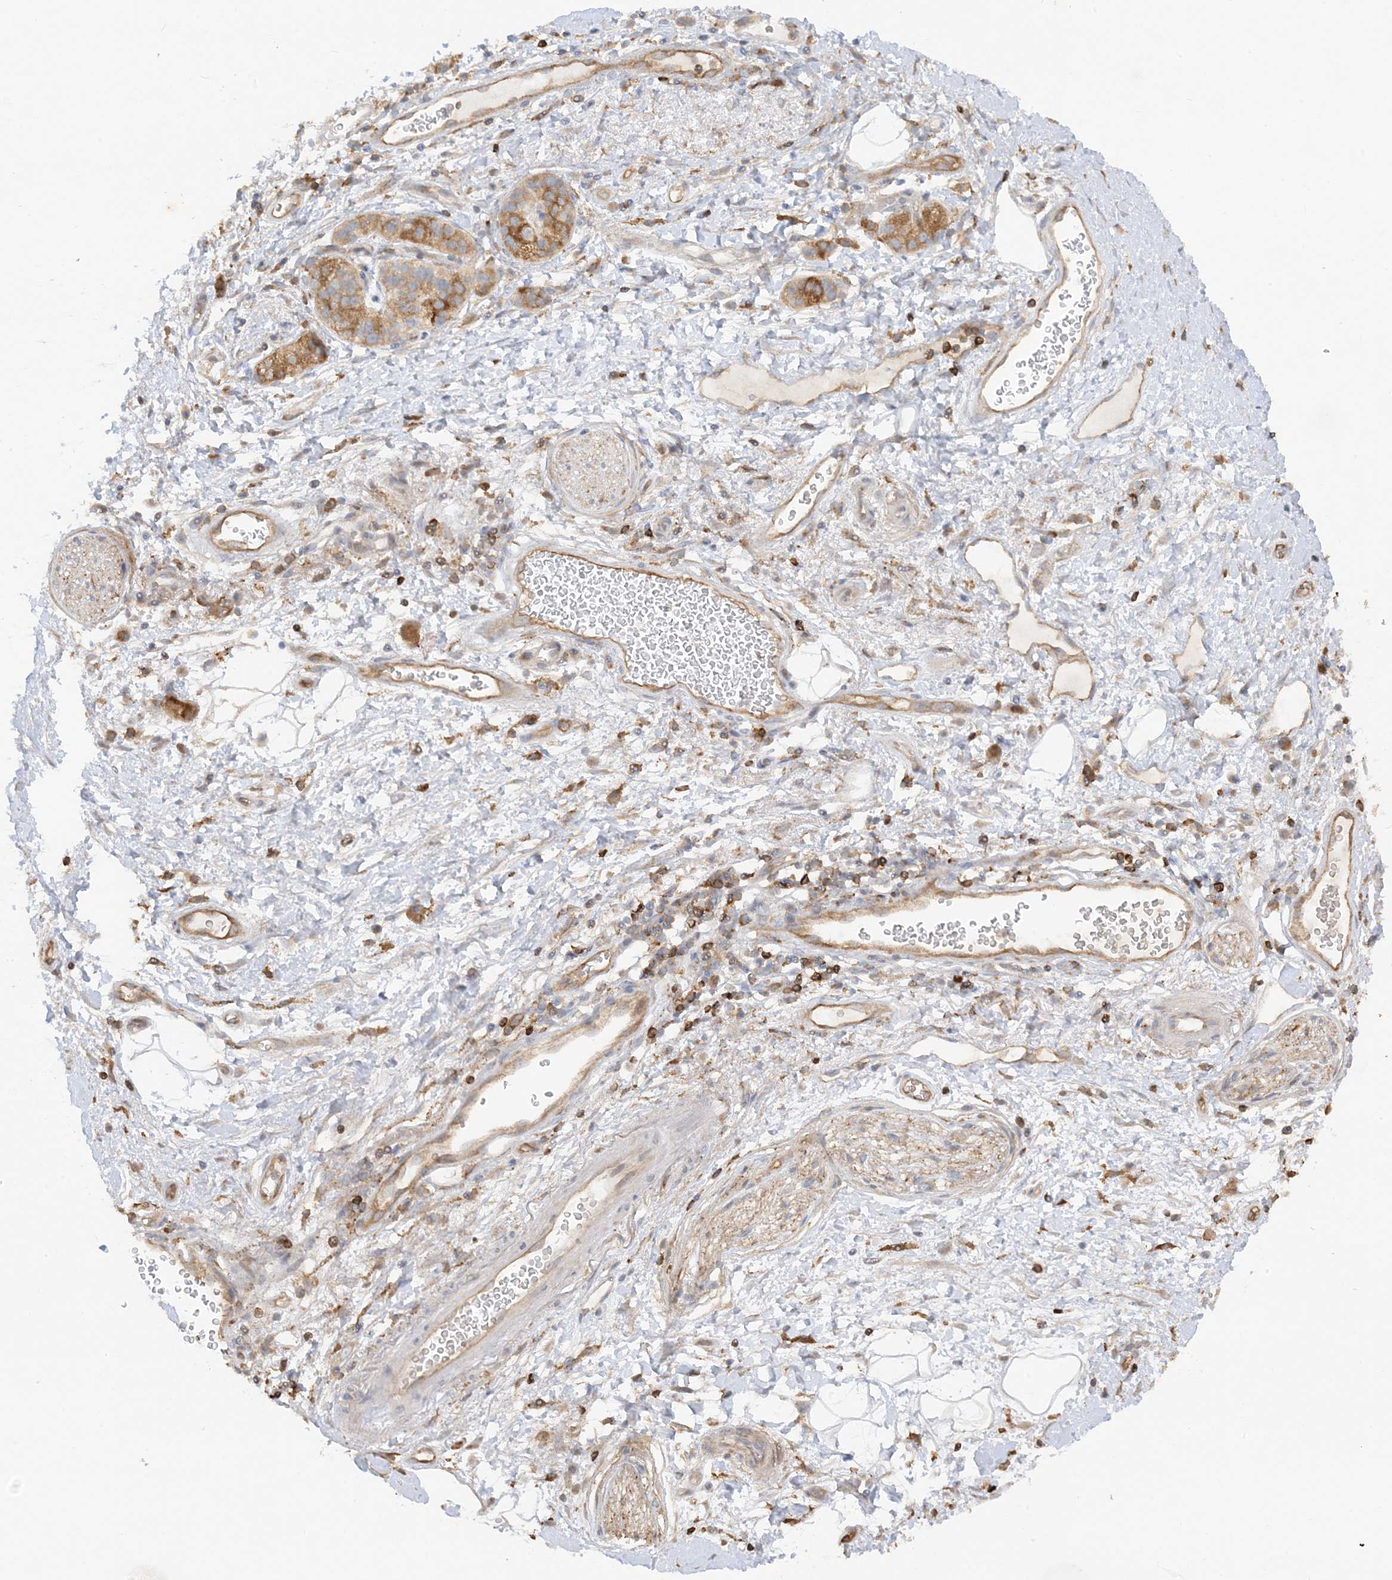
{"staining": {"intensity": "negative", "quantity": "none", "location": "none"}, "tissue": "adipose tissue", "cell_type": "Adipocytes", "image_type": "normal", "snomed": [{"axis": "morphology", "description": "Normal tissue, NOS"}, {"axis": "morphology", "description": "Adenocarcinoma, NOS"}, {"axis": "topography", "description": "Duodenum"}, {"axis": "topography", "description": "Peripheral nerve tissue"}], "caption": "This is an immunohistochemistry (IHC) photomicrograph of normal human adipose tissue. There is no positivity in adipocytes.", "gene": "PHACTR2", "patient": {"sex": "female", "age": 60}}